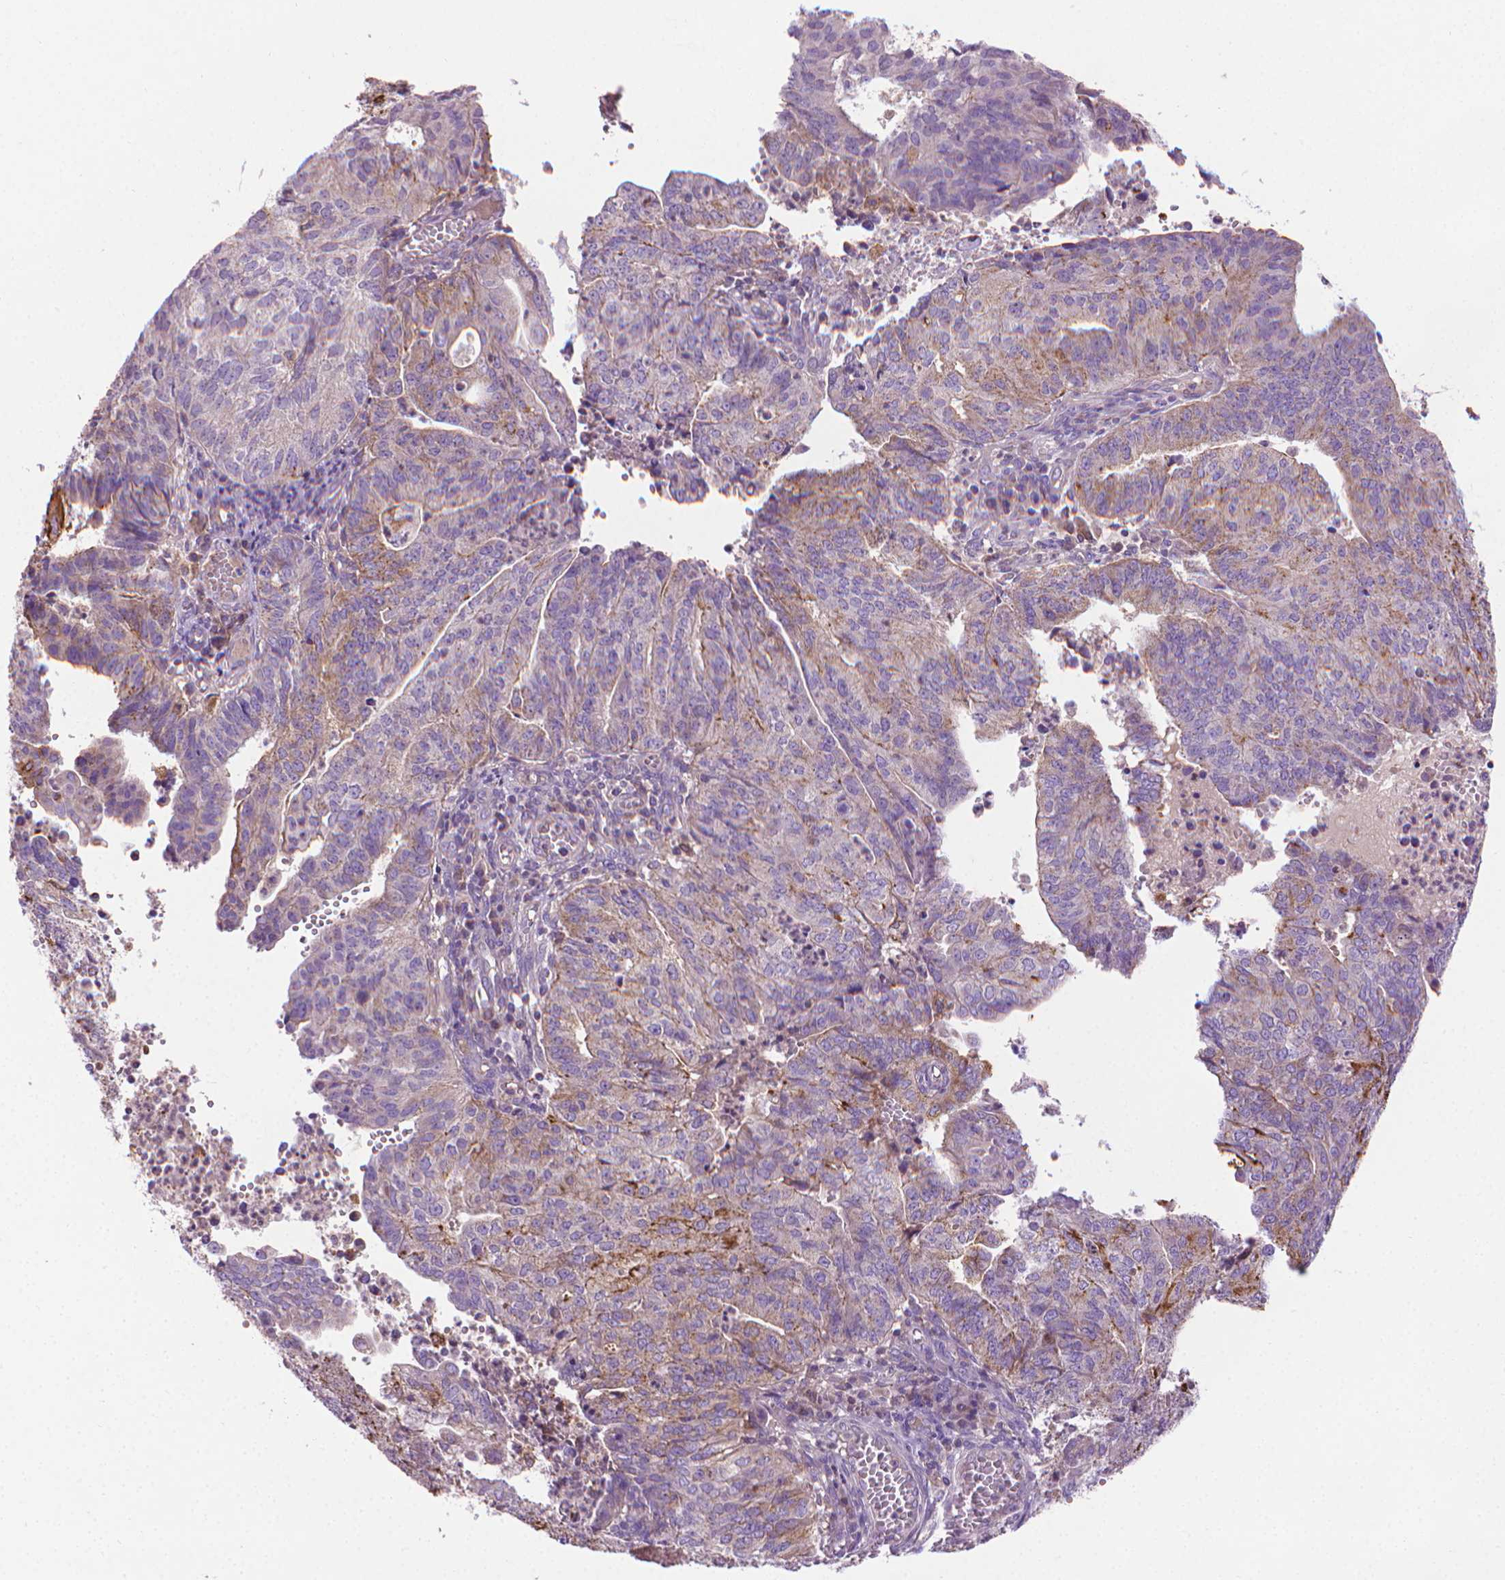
{"staining": {"intensity": "moderate", "quantity": "<25%", "location": "cytoplasmic/membranous"}, "tissue": "endometrial cancer", "cell_type": "Tumor cells", "image_type": "cancer", "snomed": [{"axis": "morphology", "description": "Adenocarcinoma, NOS"}, {"axis": "topography", "description": "Endometrium"}], "caption": "Immunohistochemical staining of human endometrial cancer (adenocarcinoma) reveals low levels of moderate cytoplasmic/membranous positivity in approximately <25% of tumor cells.", "gene": "SLC51B", "patient": {"sex": "female", "age": 82}}